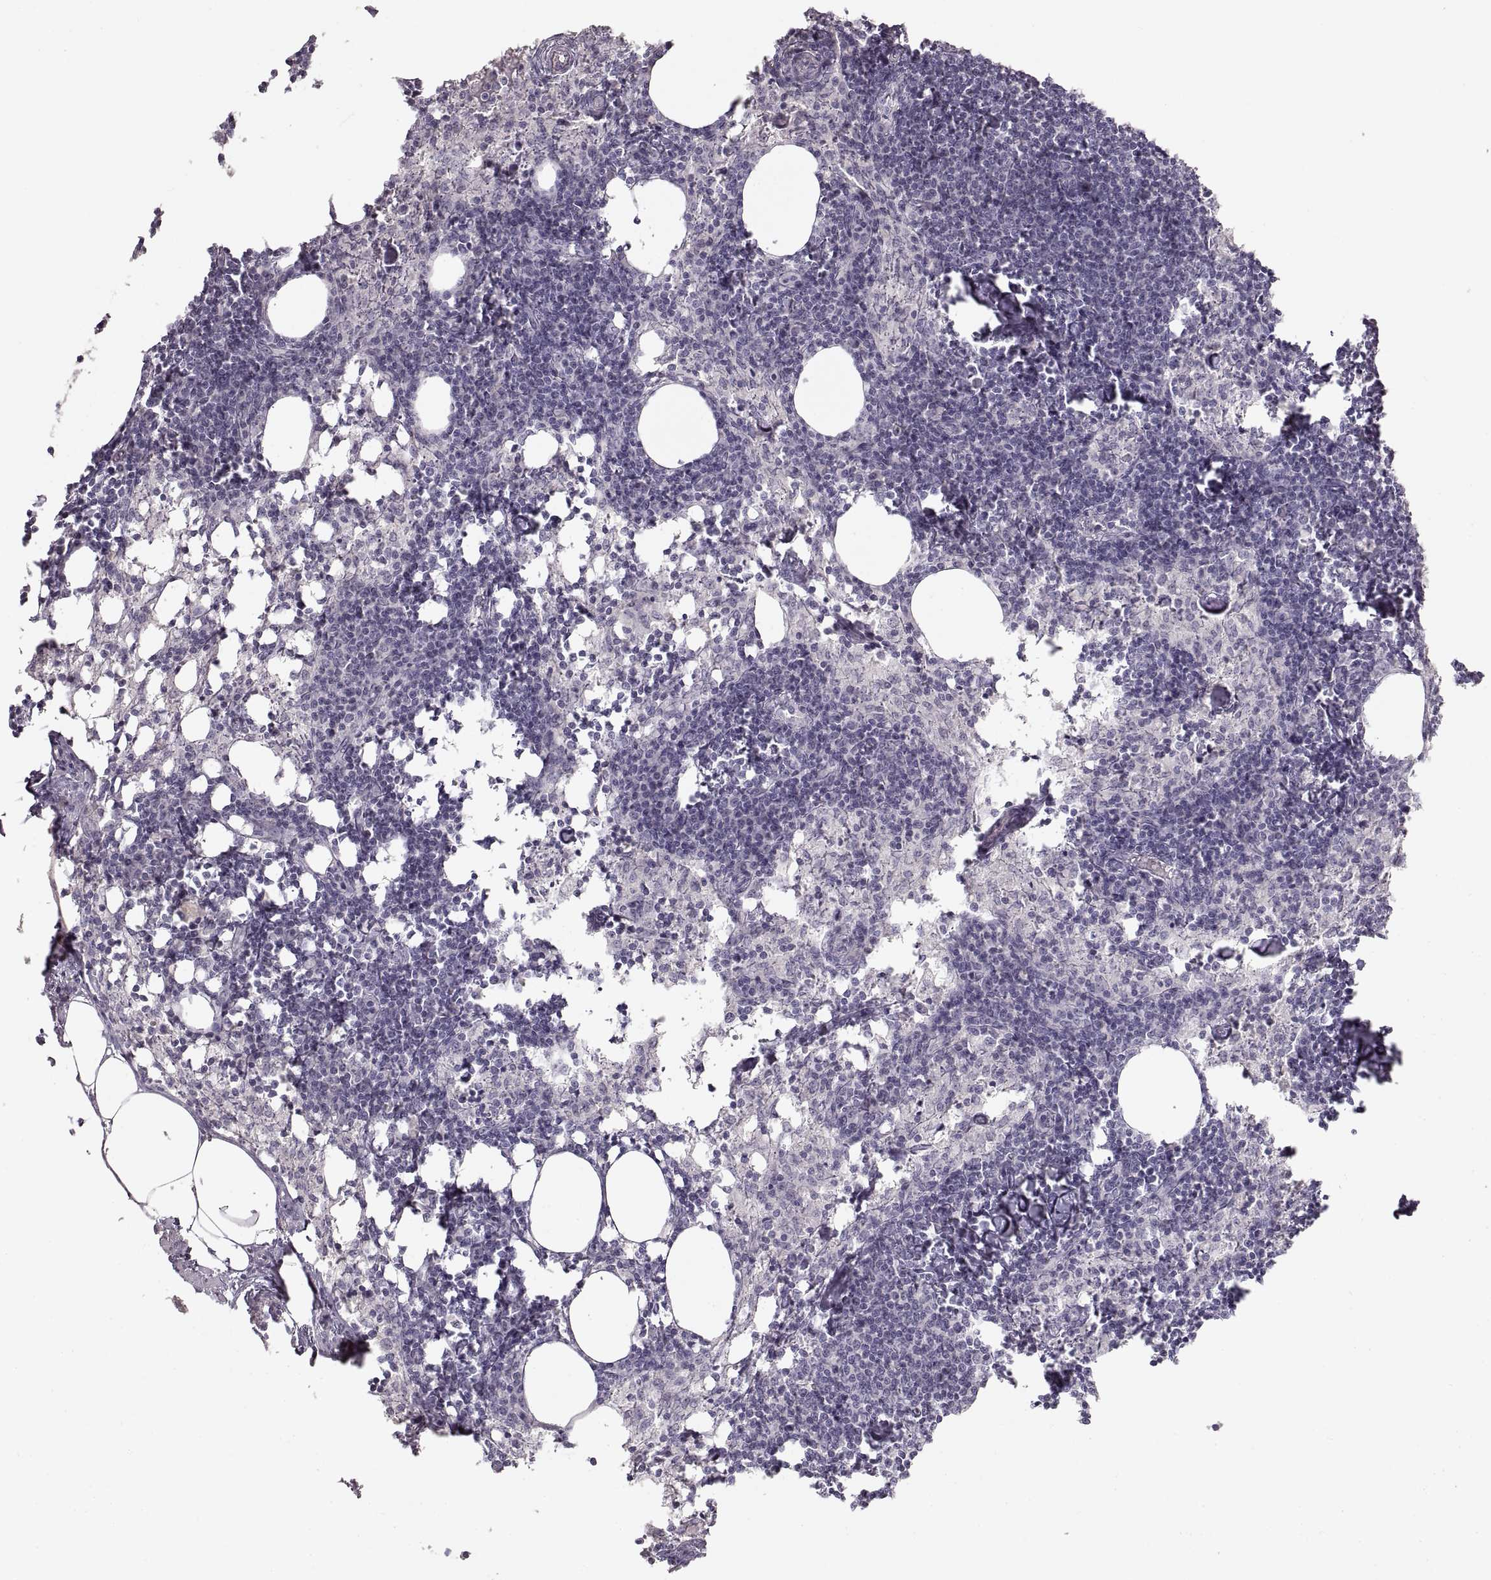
{"staining": {"intensity": "negative", "quantity": "none", "location": "none"}, "tissue": "lymph node", "cell_type": "Germinal center cells", "image_type": "normal", "snomed": [{"axis": "morphology", "description": "Normal tissue, NOS"}, {"axis": "topography", "description": "Lymph node"}], "caption": "High magnification brightfield microscopy of unremarkable lymph node stained with DAB (3,3'-diaminobenzidine) (brown) and counterstained with hematoxylin (blue): germinal center cells show no significant positivity. Nuclei are stained in blue.", "gene": "PCSK2", "patient": {"sex": "female", "age": 52}}